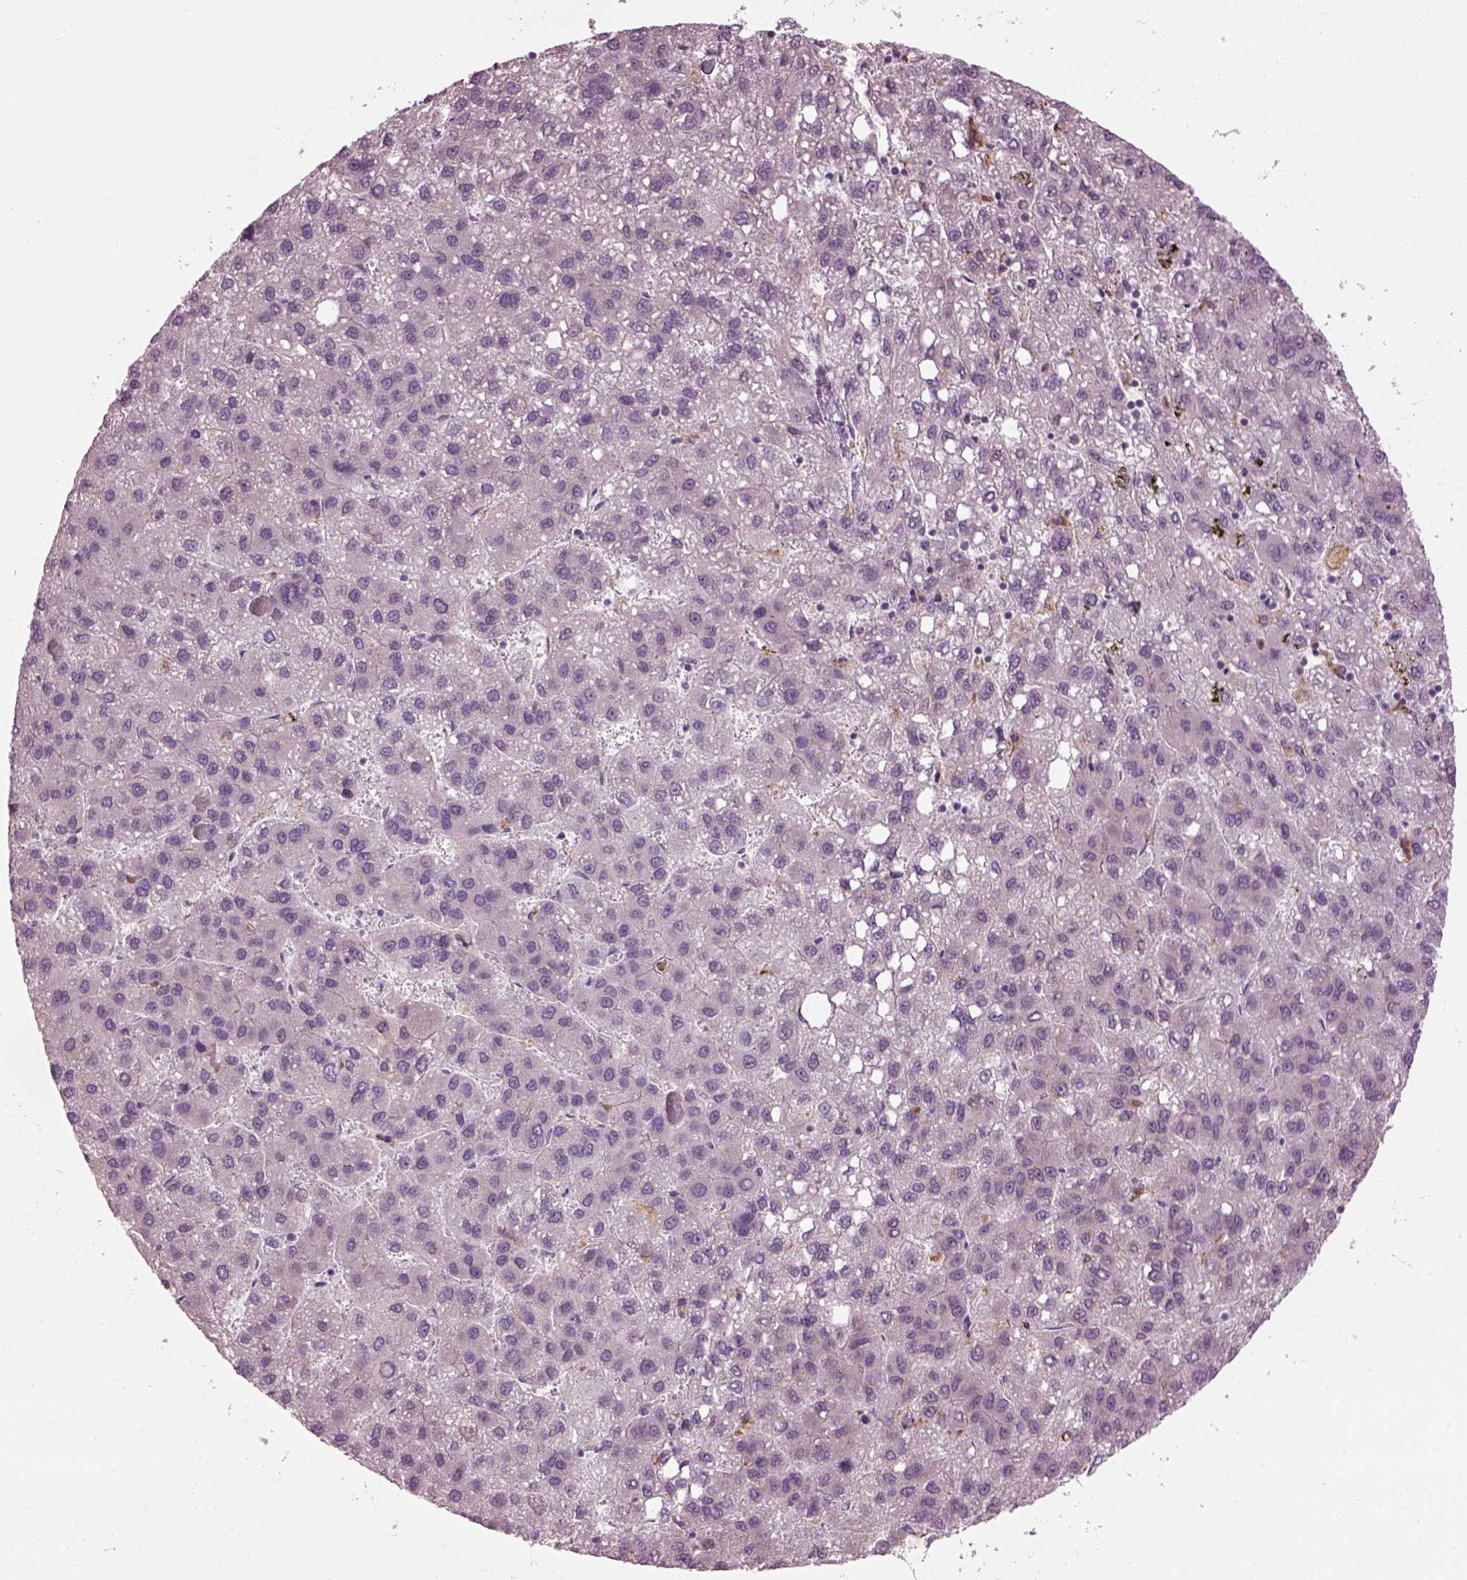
{"staining": {"intensity": "negative", "quantity": "none", "location": "none"}, "tissue": "liver cancer", "cell_type": "Tumor cells", "image_type": "cancer", "snomed": [{"axis": "morphology", "description": "Carcinoma, Hepatocellular, NOS"}, {"axis": "topography", "description": "Liver"}], "caption": "The histopathology image reveals no staining of tumor cells in liver cancer (hepatocellular carcinoma). (Stains: DAB (3,3'-diaminobenzidine) IHC with hematoxylin counter stain, Microscopy: brightfield microscopy at high magnification).", "gene": "TMEM231", "patient": {"sex": "female", "age": 82}}